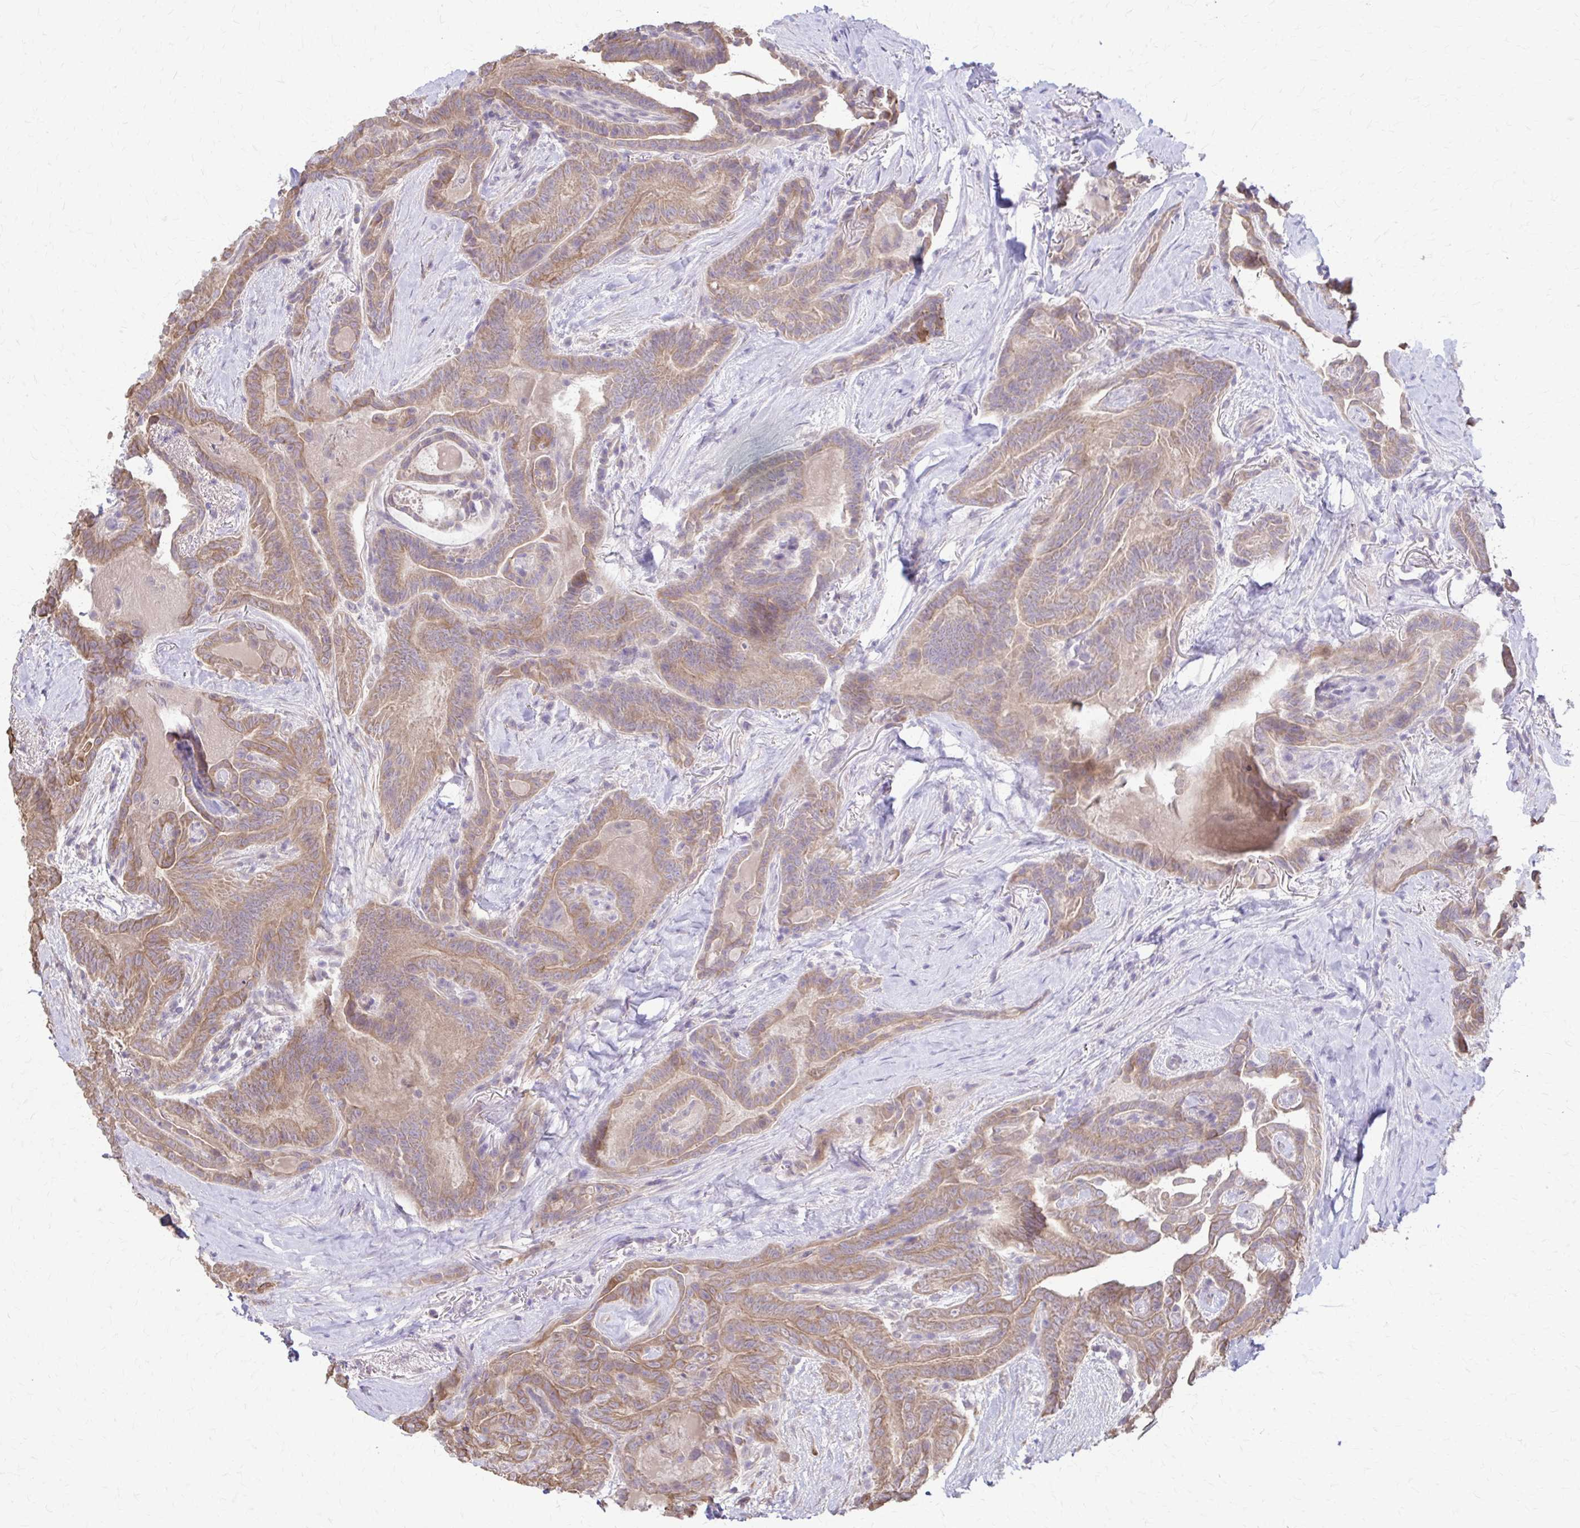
{"staining": {"intensity": "moderate", "quantity": ">75%", "location": "cytoplasmic/membranous"}, "tissue": "thyroid cancer", "cell_type": "Tumor cells", "image_type": "cancer", "snomed": [{"axis": "morphology", "description": "Papillary adenocarcinoma, NOS"}, {"axis": "topography", "description": "Thyroid gland"}], "caption": "Thyroid cancer tissue displays moderate cytoplasmic/membranous expression in about >75% of tumor cells, visualized by immunohistochemistry. (IHC, brightfield microscopy, high magnification).", "gene": "DSP", "patient": {"sex": "female", "age": 61}}